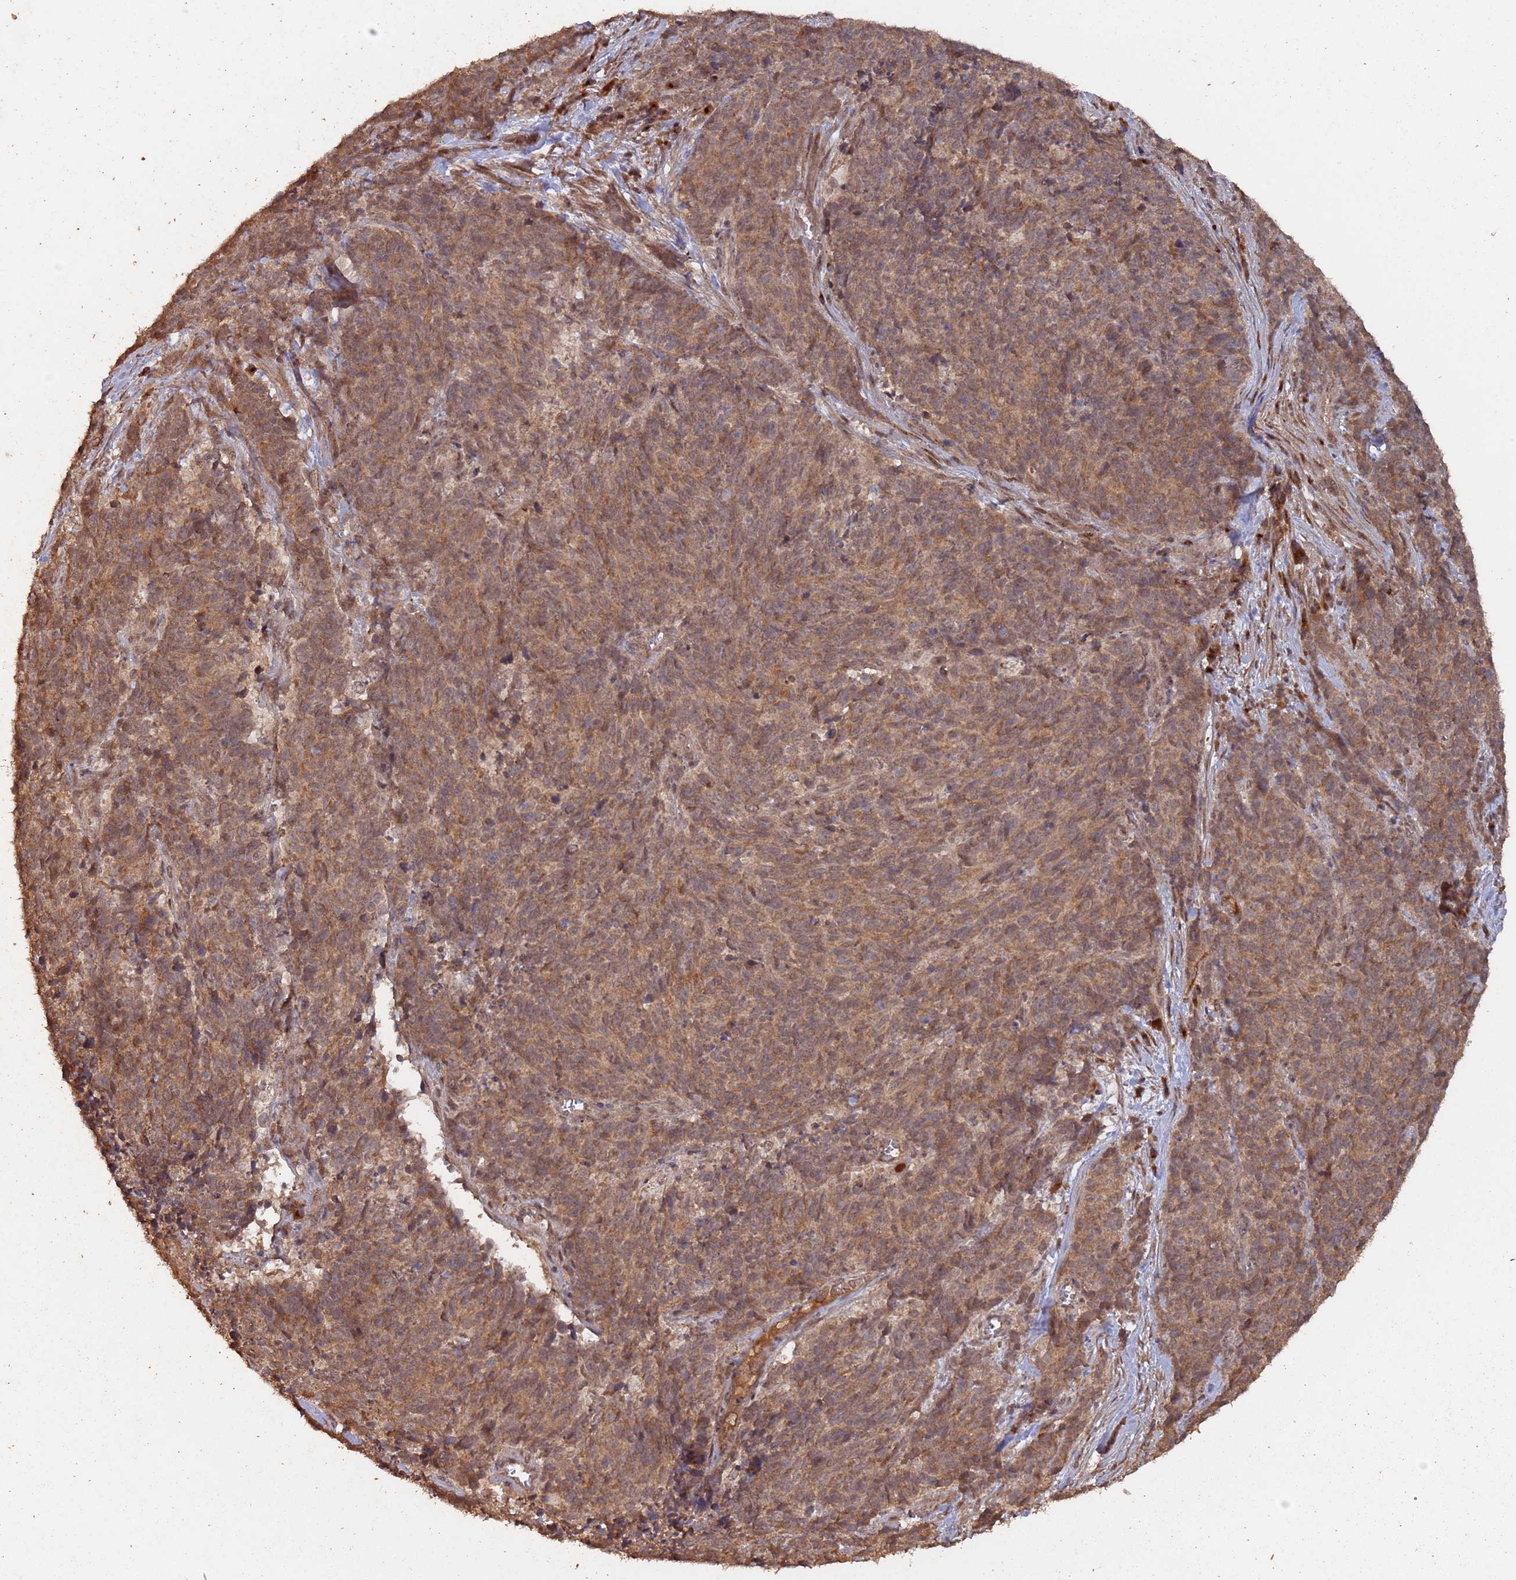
{"staining": {"intensity": "moderate", "quantity": ">75%", "location": "cytoplasmic/membranous,nuclear"}, "tissue": "cervical cancer", "cell_type": "Tumor cells", "image_type": "cancer", "snomed": [{"axis": "morphology", "description": "Squamous cell carcinoma, NOS"}, {"axis": "topography", "description": "Cervix"}], "caption": "DAB (3,3'-diaminobenzidine) immunohistochemical staining of cervical squamous cell carcinoma exhibits moderate cytoplasmic/membranous and nuclear protein expression in about >75% of tumor cells. (DAB IHC, brown staining for protein, blue staining for nuclei).", "gene": "FRAT1", "patient": {"sex": "female", "age": 29}}